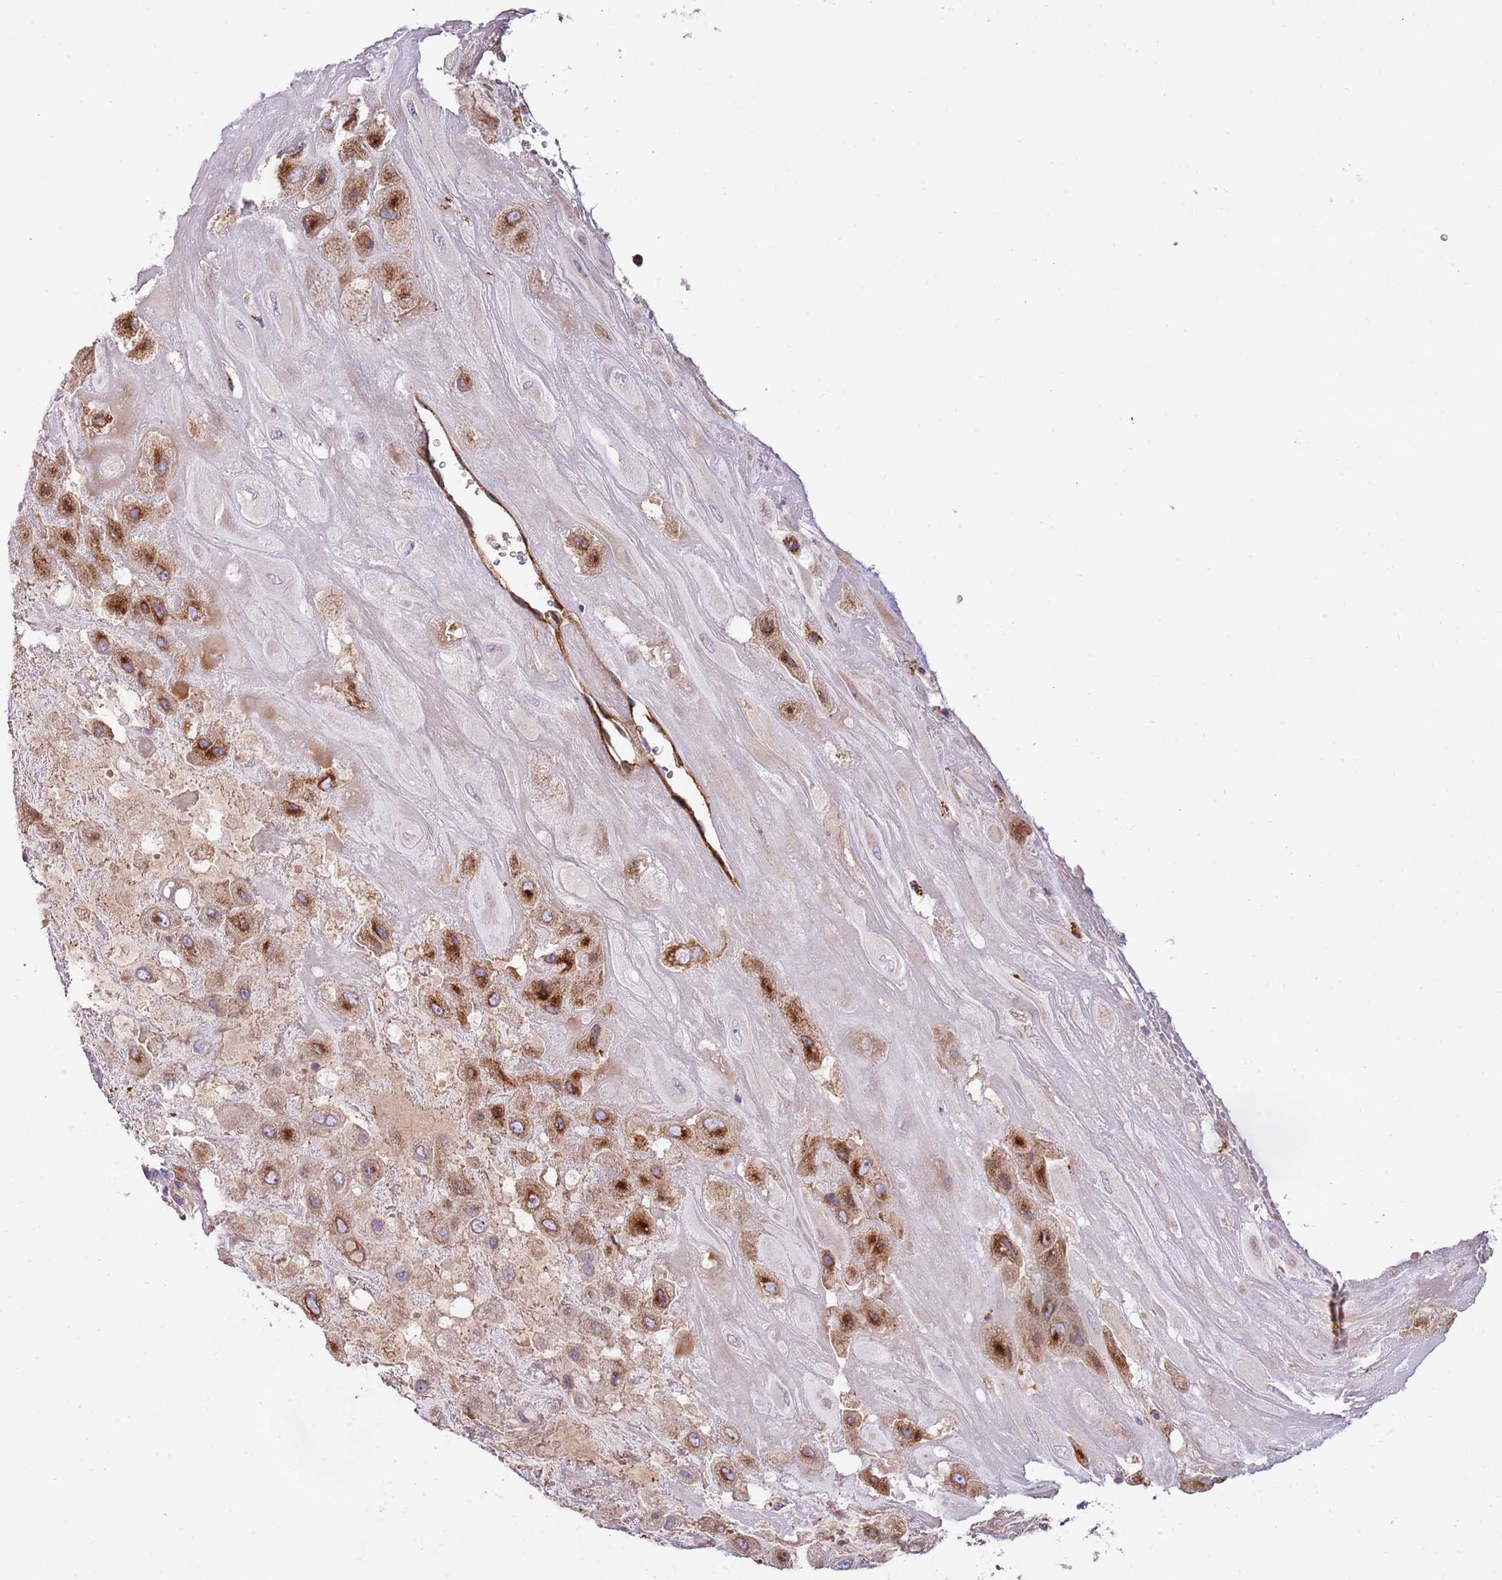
{"staining": {"intensity": "strong", "quantity": "25%-75%", "location": "cytoplasmic/membranous"}, "tissue": "placenta", "cell_type": "Decidual cells", "image_type": "normal", "snomed": [{"axis": "morphology", "description": "Normal tissue, NOS"}, {"axis": "topography", "description": "Placenta"}], "caption": "Placenta stained with a brown dye reveals strong cytoplasmic/membranous positive expression in about 25%-75% of decidual cells.", "gene": "DOCK6", "patient": {"sex": "female", "age": 32}}